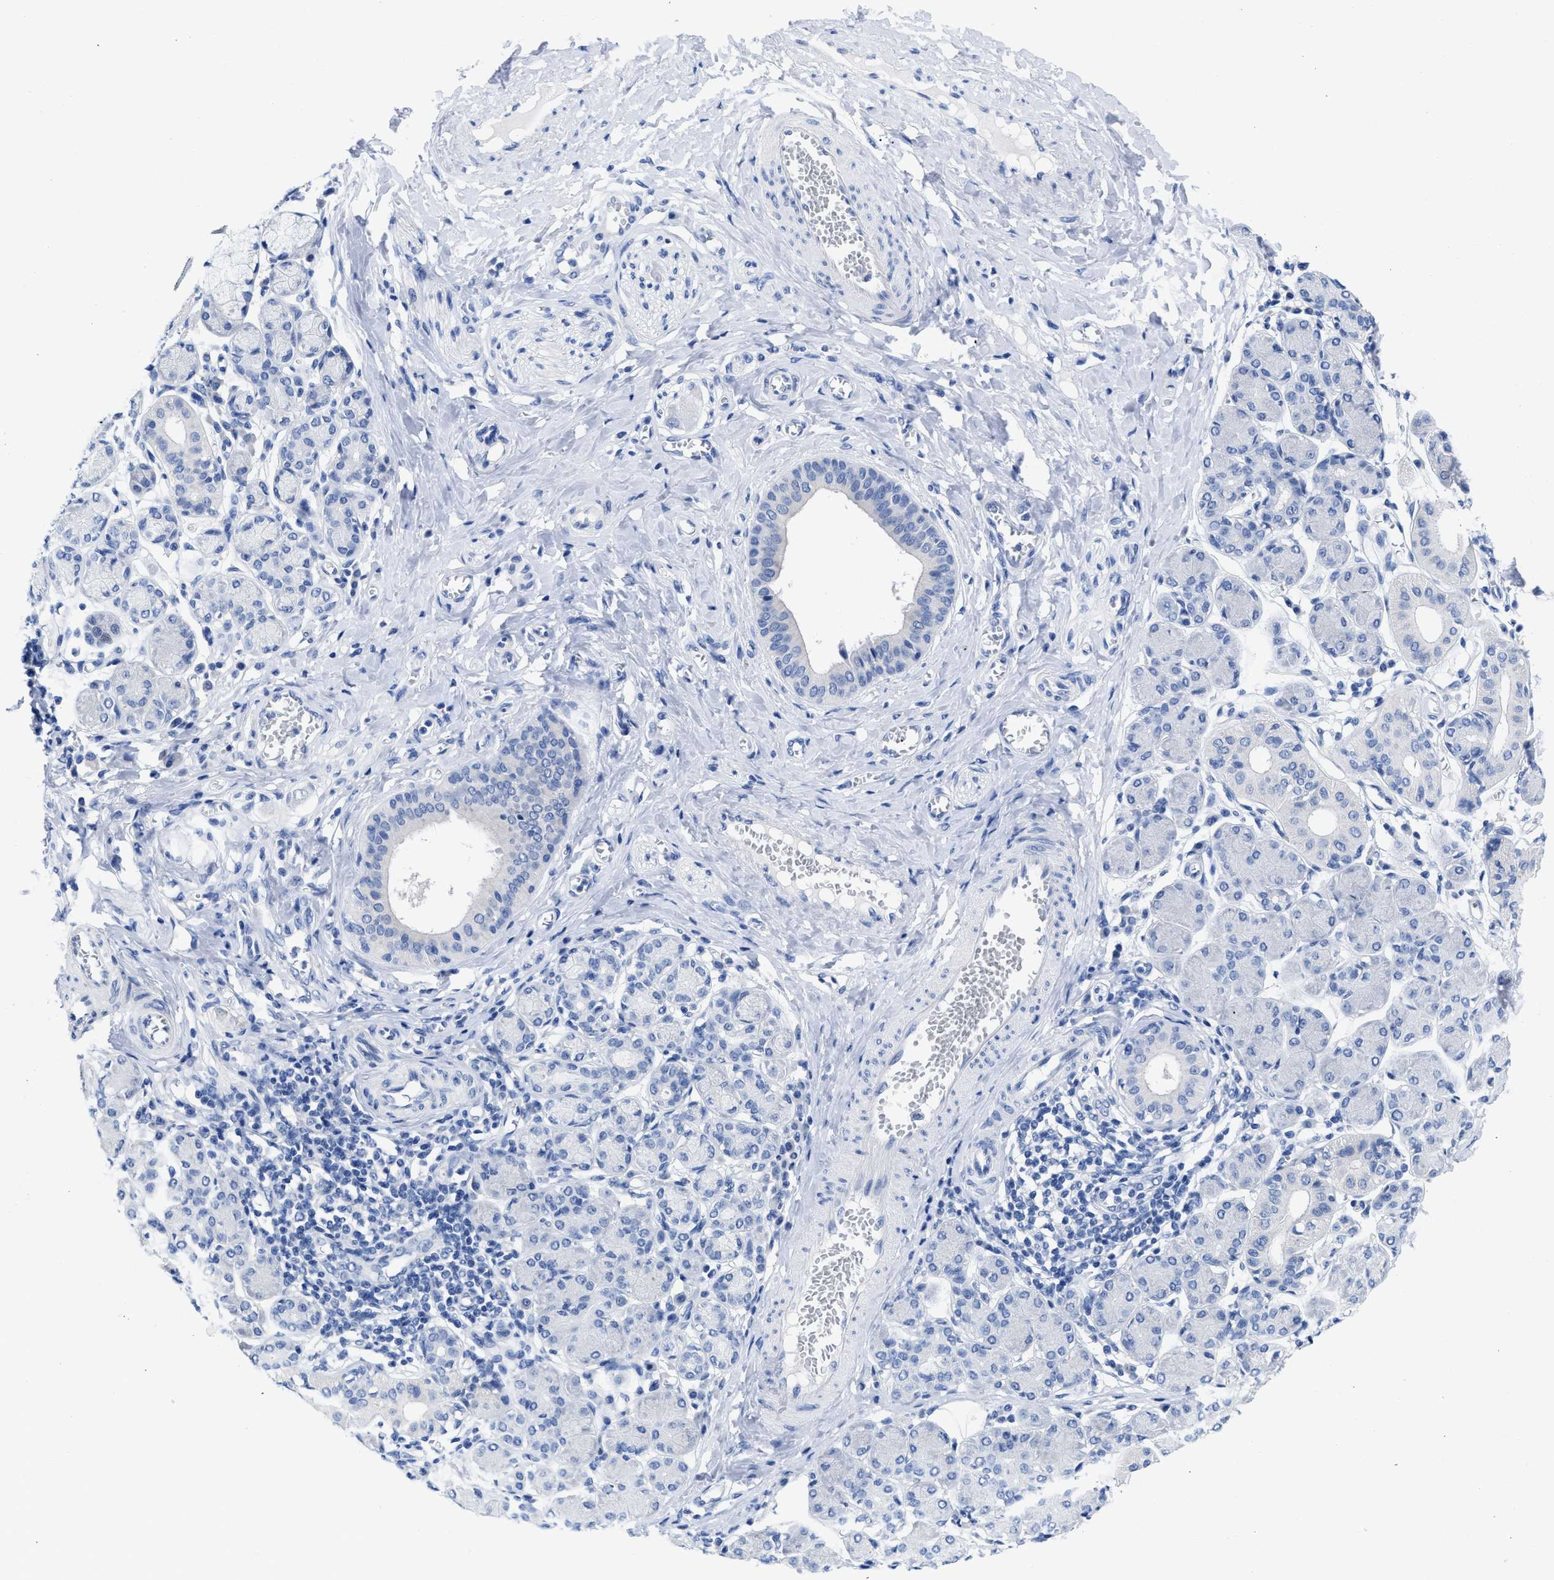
{"staining": {"intensity": "negative", "quantity": "none", "location": "none"}, "tissue": "salivary gland", "cell_type": "Glandular cells", "image_type": "normal", "snomed": [{"axis": "morphology", "description": "Normal tissue, NOS"}, {"axis": "morphology", "description": "Inflammation, NOS"}, {"axis": "topography", "description": "Lymph node"}, {"axis": "topography", "description": "Salivary gland"}], "caption": "Photomicrograph shows no significant protein staining in glandular cells of benign salivary gland. Brightfield microscopy of immunohistochemistry (IHC) stained with DAB (brown) and hematoxylin (blue), captured at high magnification.", "gene": "PYY", "patient": {"sex": "male", "age": 3}}